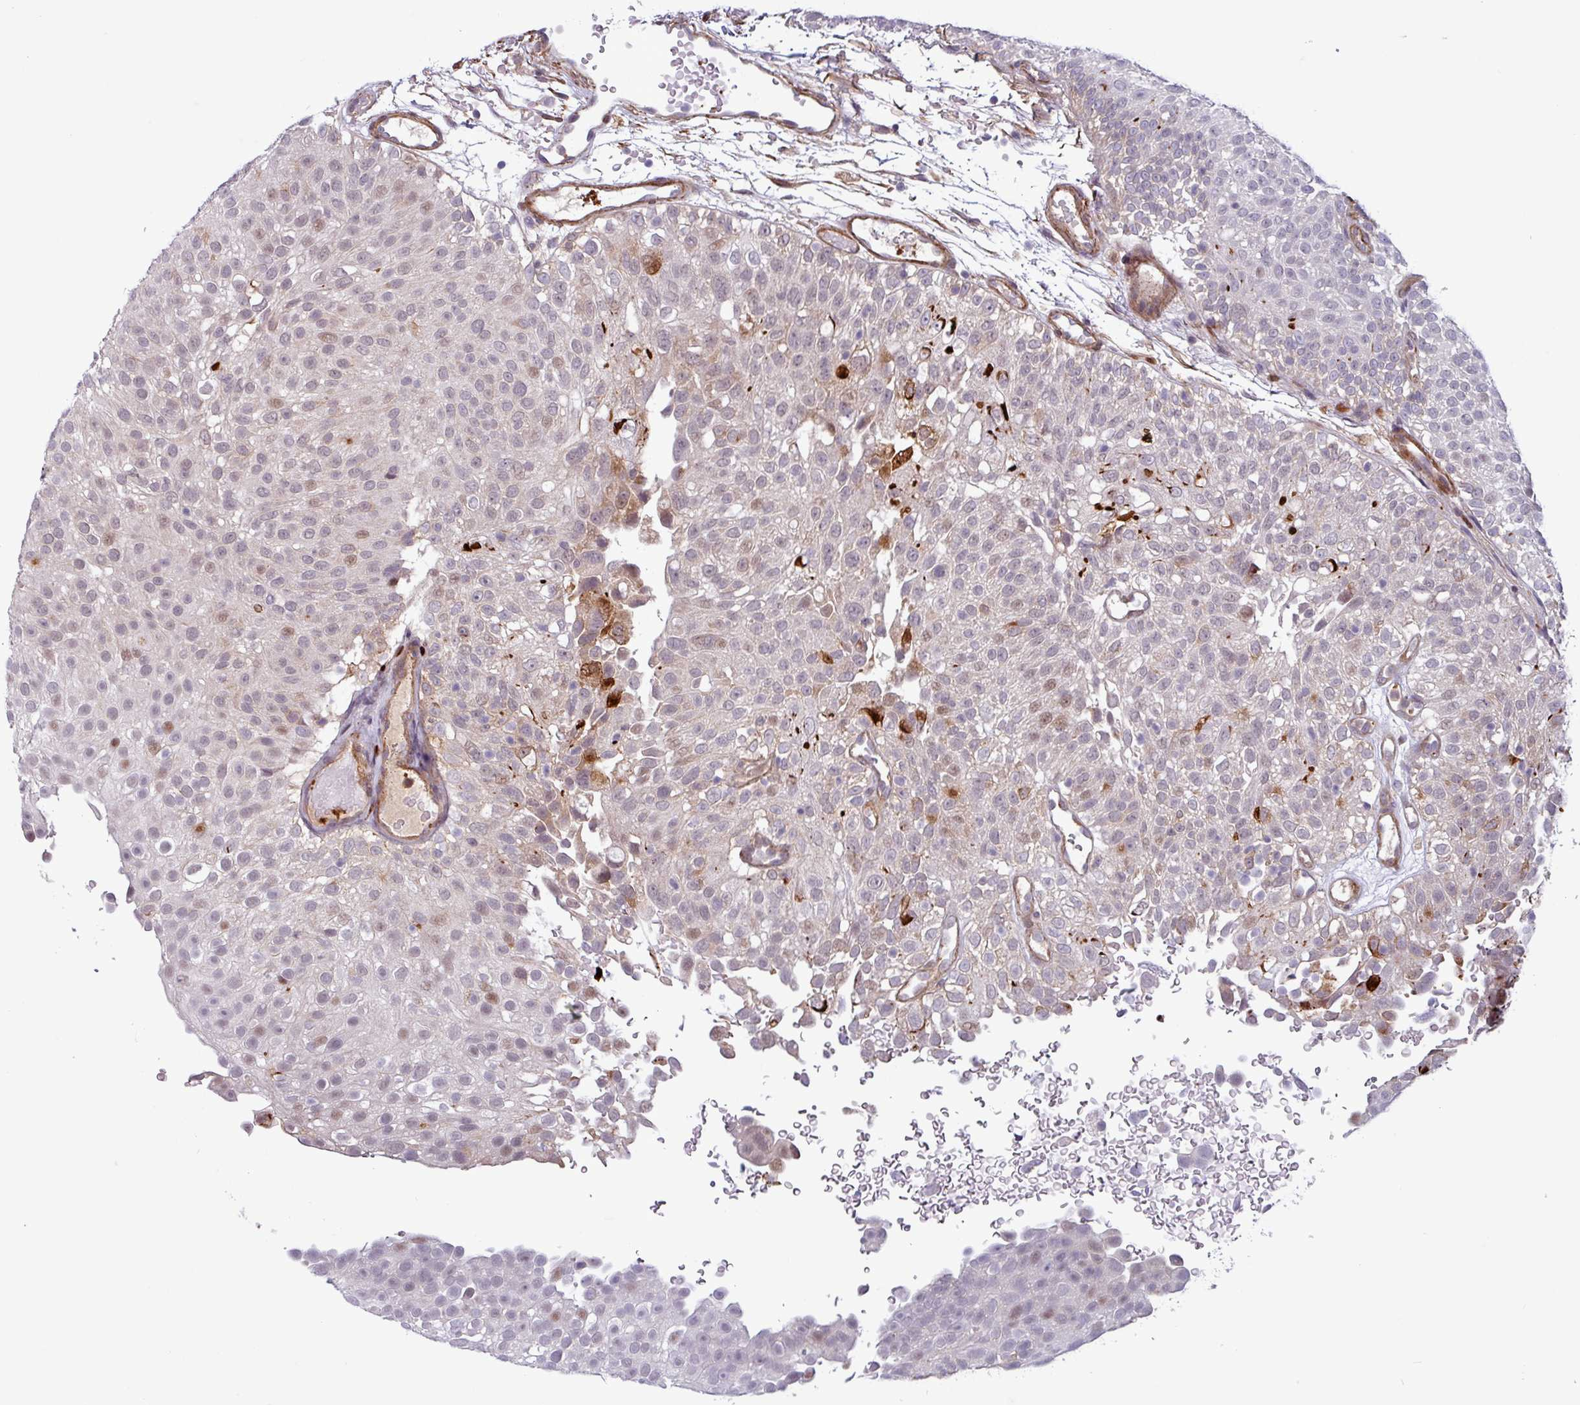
{"staining": {"intensity": "weak", "quantity": "<25%", "location": "nuclear"}, "tissue": "urothelial cancer", "cell_type": "Tumor cells", "image_type": "cancer", "snomed": [{"axis": "morphology", "description": "Urothelial carcinoma, Low grade"}, {"axis": "topography", "description": "Urinary bladder"}], "caption": "Human urothelial cancer stained for a protein using immunohistochemistry displays no positivity in tumor cells.", "gene": "PCED1A", "patient": {"sex": "male", "age": 78}}